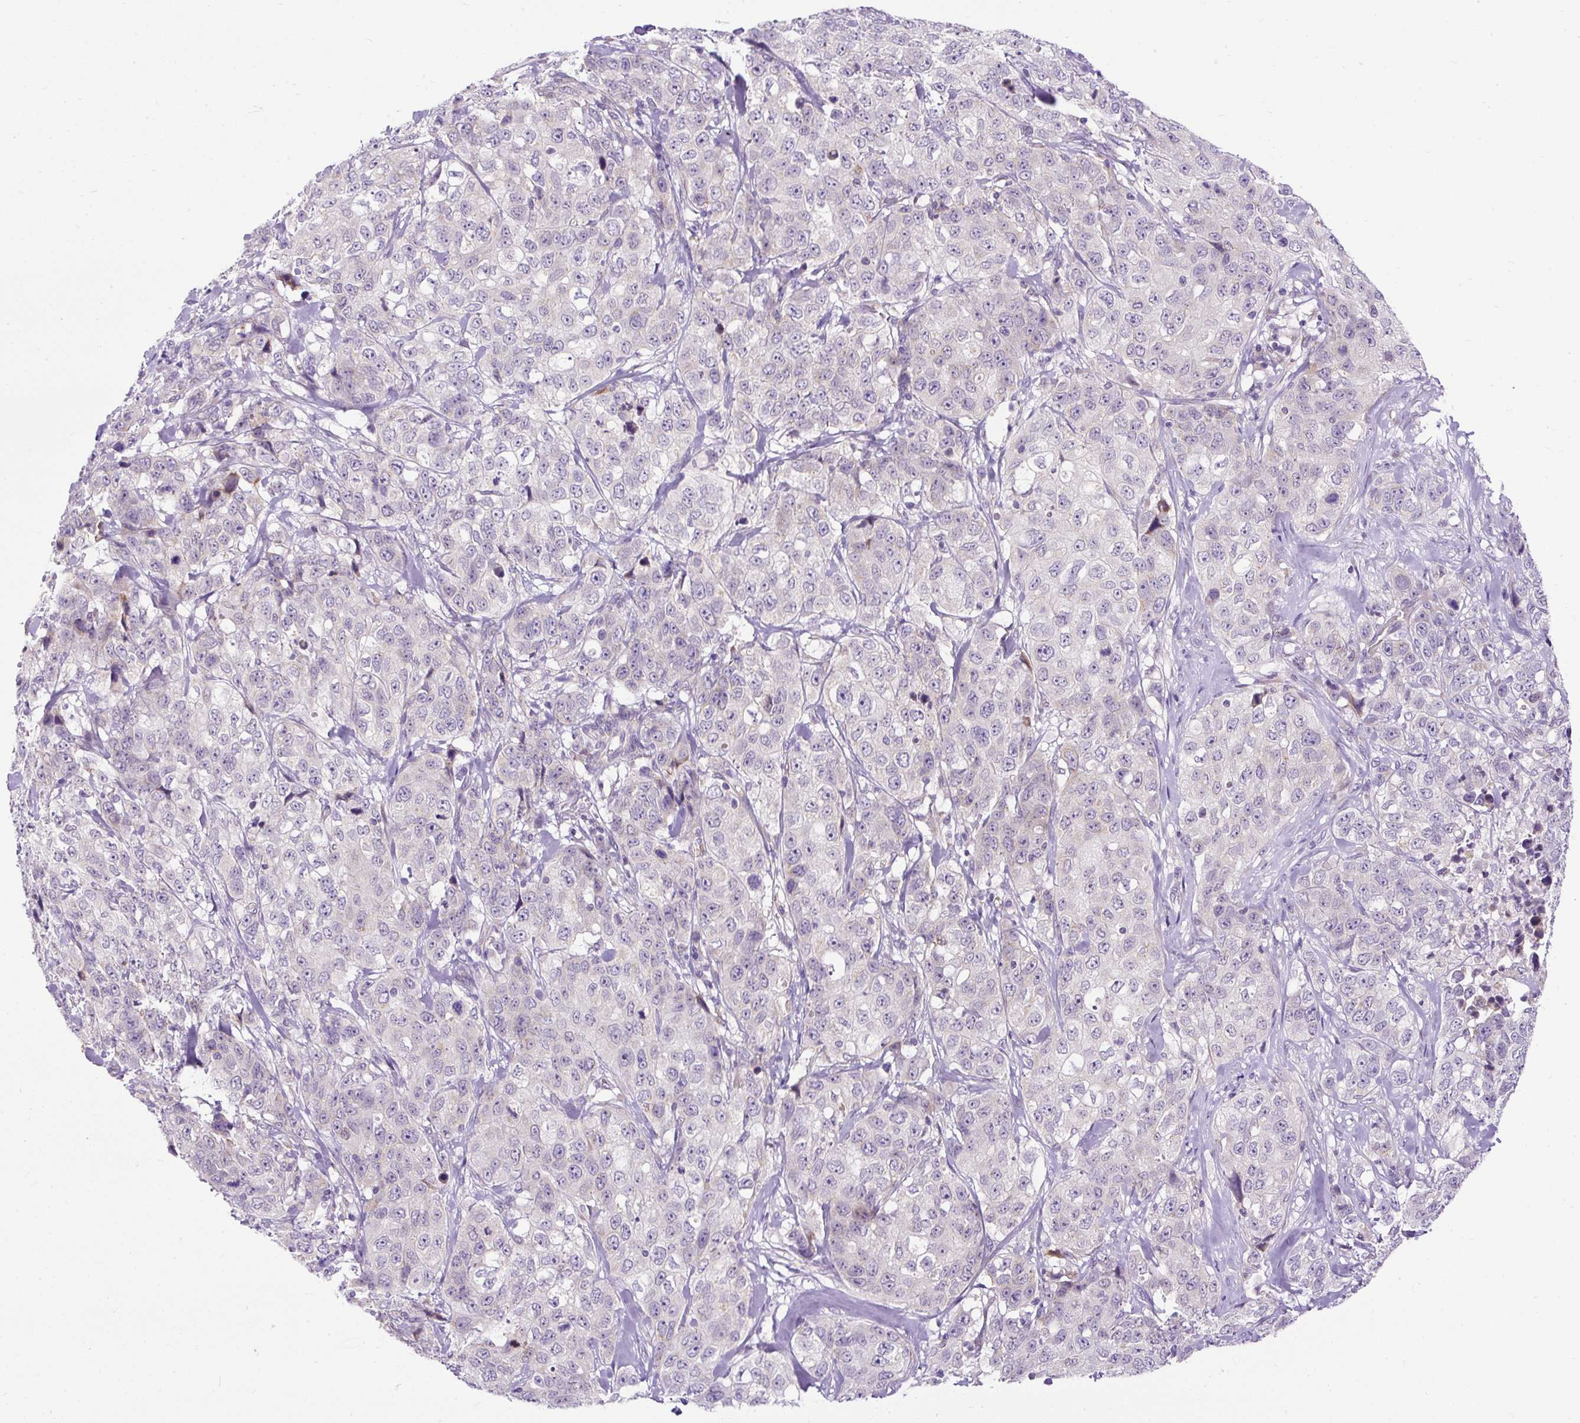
{"staining": {"intensity": "negative", "quantity": "none", "location": "none"}, "tissue": "stomach cancer", "cell_type": "Tumor cells", "image_type": "cancer", "snomed": [{"axis": "morphology", "description": "Adenocarcinoma, NOS"}, {"axis": "topography", "description": "Stomach"}], "caption": "Immunohistochemistry (IHC) micrograph of human adenocarcinoma (stomach) stained for a protein (brown), which displays no staining in tumor cells.", "gene": "FMC1", "patient": {"sex": "male", "age": 48}}